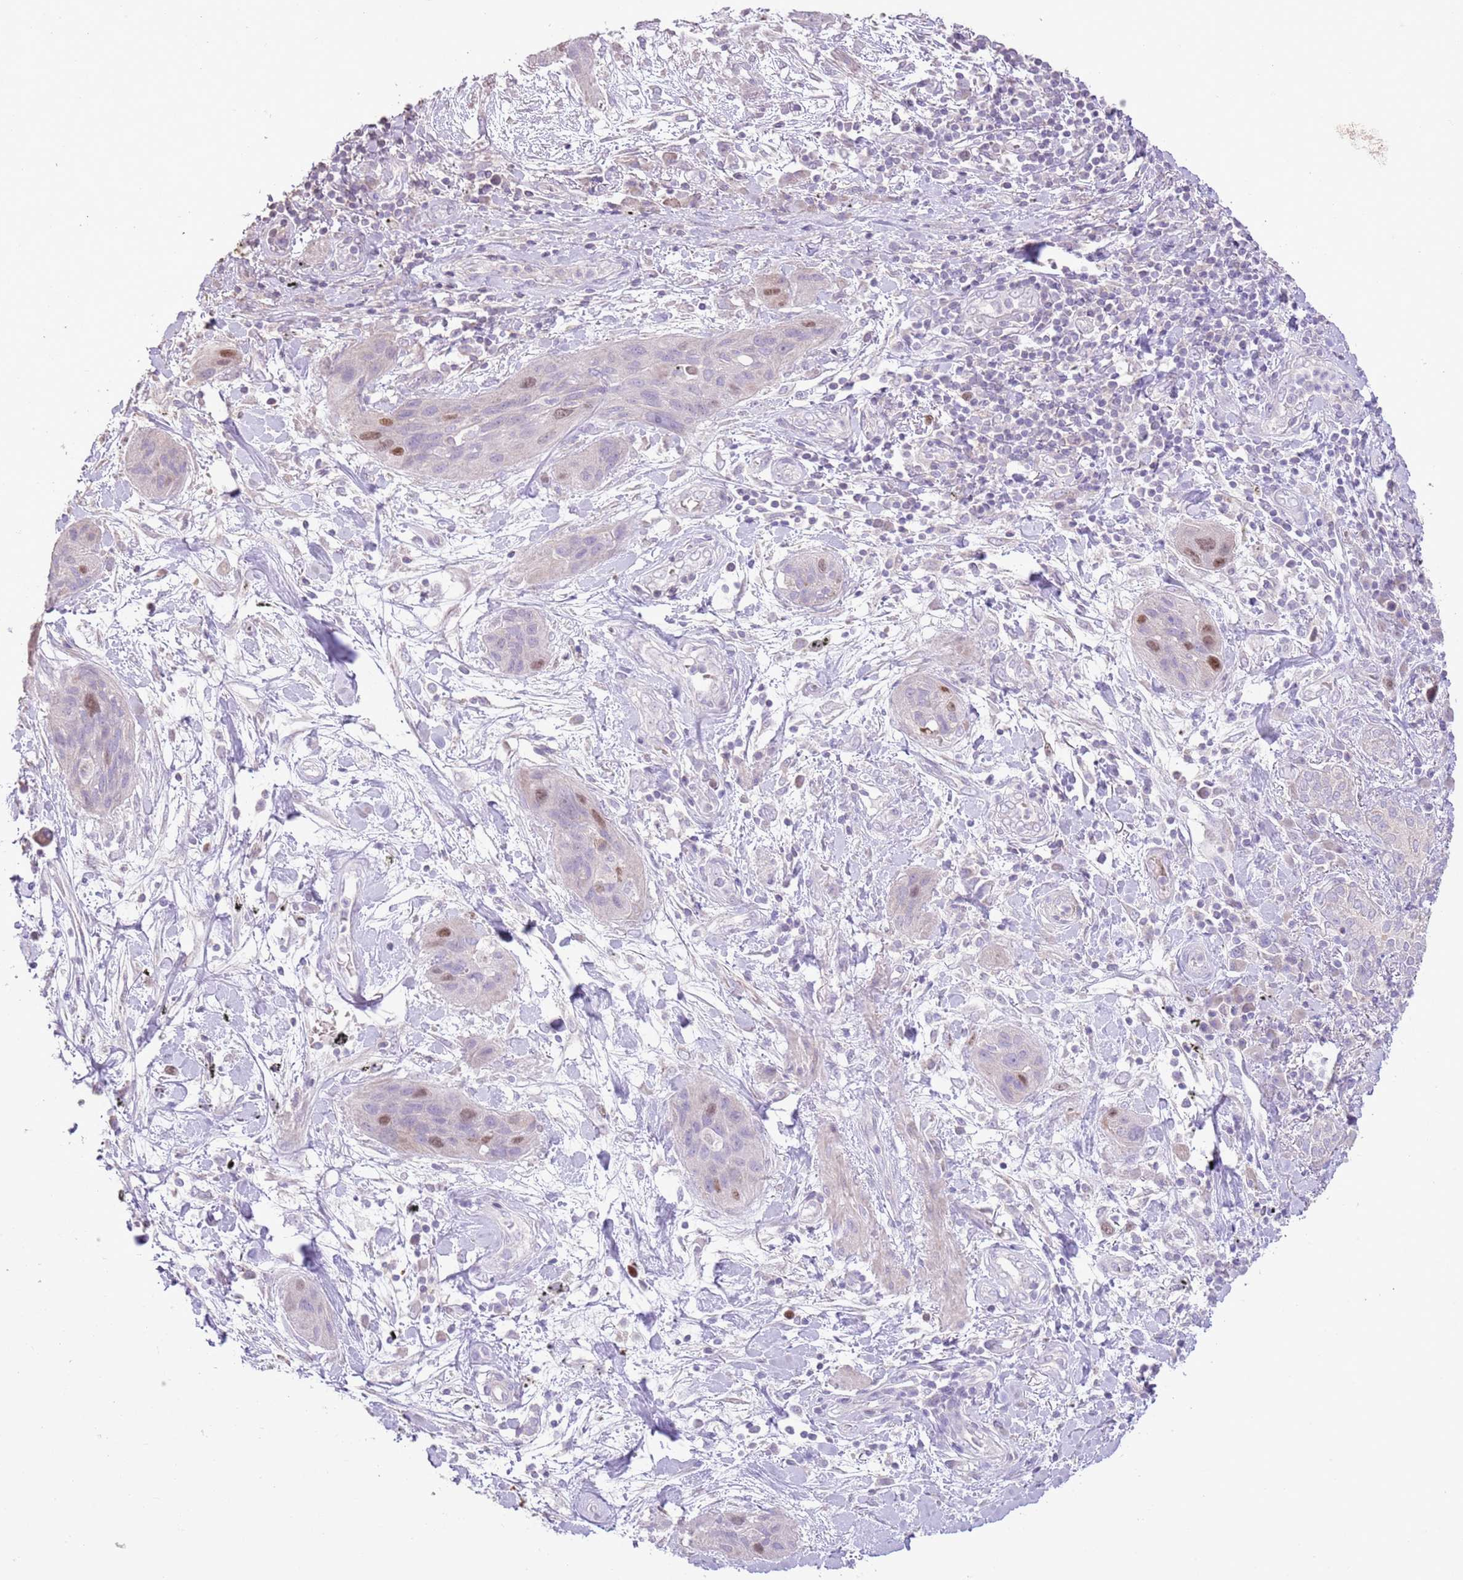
{"staining": {"intensity": "moderate", "quantity": "<25%", "location": "nuclear"}, "tissue": "lung cancer", "cell_type": "Tumor cells", "image_type": "cancer", "snomed": [{"axis": "morphology", "description": "Squamous cell carcinoma, NOS"}, {"axis": "topography", "description": "Lung"}], "caption": "Human lung squamous cell carcinoma stained for a protein (brown) shows moderate nuclear positive positivity in approximately <25% of tumor cells.", "gene": "GMNN", "patient": {"sex": "female", "age": 70}}